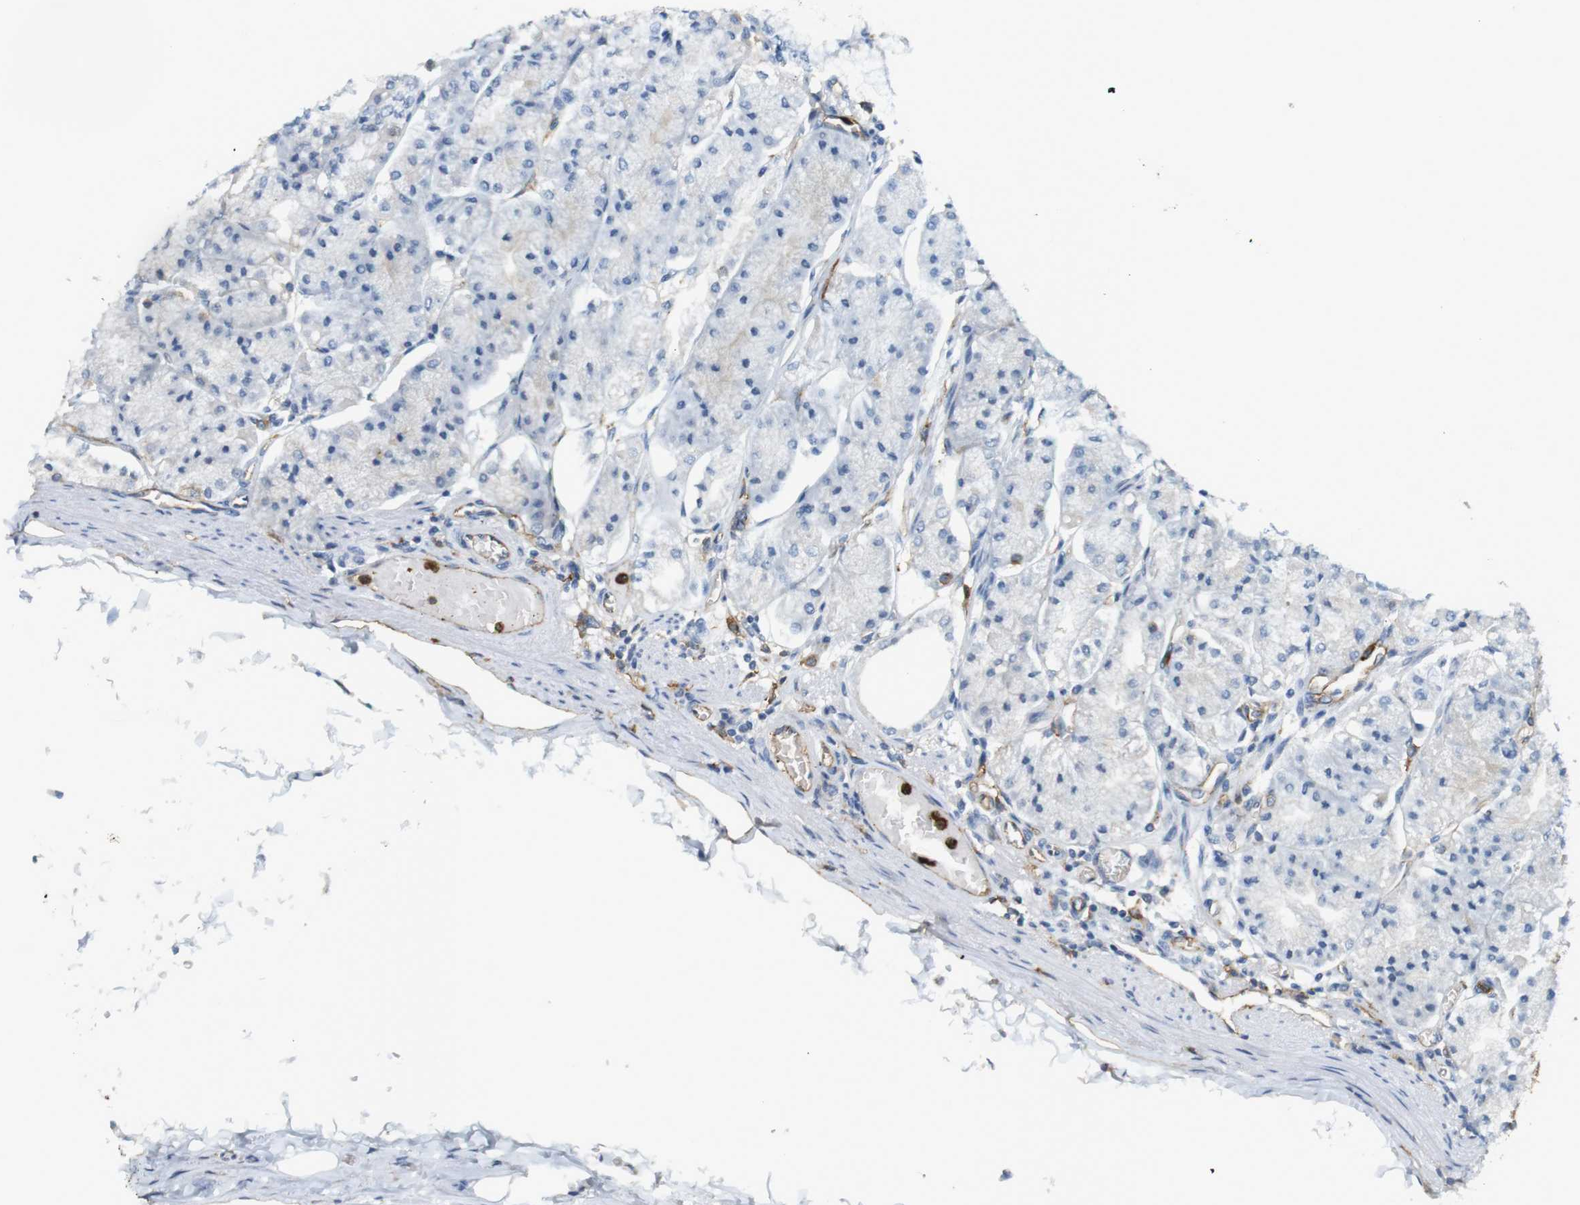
{"staining": {"intensity": "negative", "quantity": "none", "location": "none"}, "tissue": "stomach", "cell_type": "Glandular cells", "image_type": "normal", "snomed": [{"axis": "morphology", "description": "Normal tissue, NOS"}, {"axis": "topography", "description": "Stomach, lower"}], "caption": "This is an immunohistochemistry (IHC) image of normal stomach. There is no staining in glandular cells.", "gene": "SIRPA", "patient": {"sex": "male", "age": 71}}